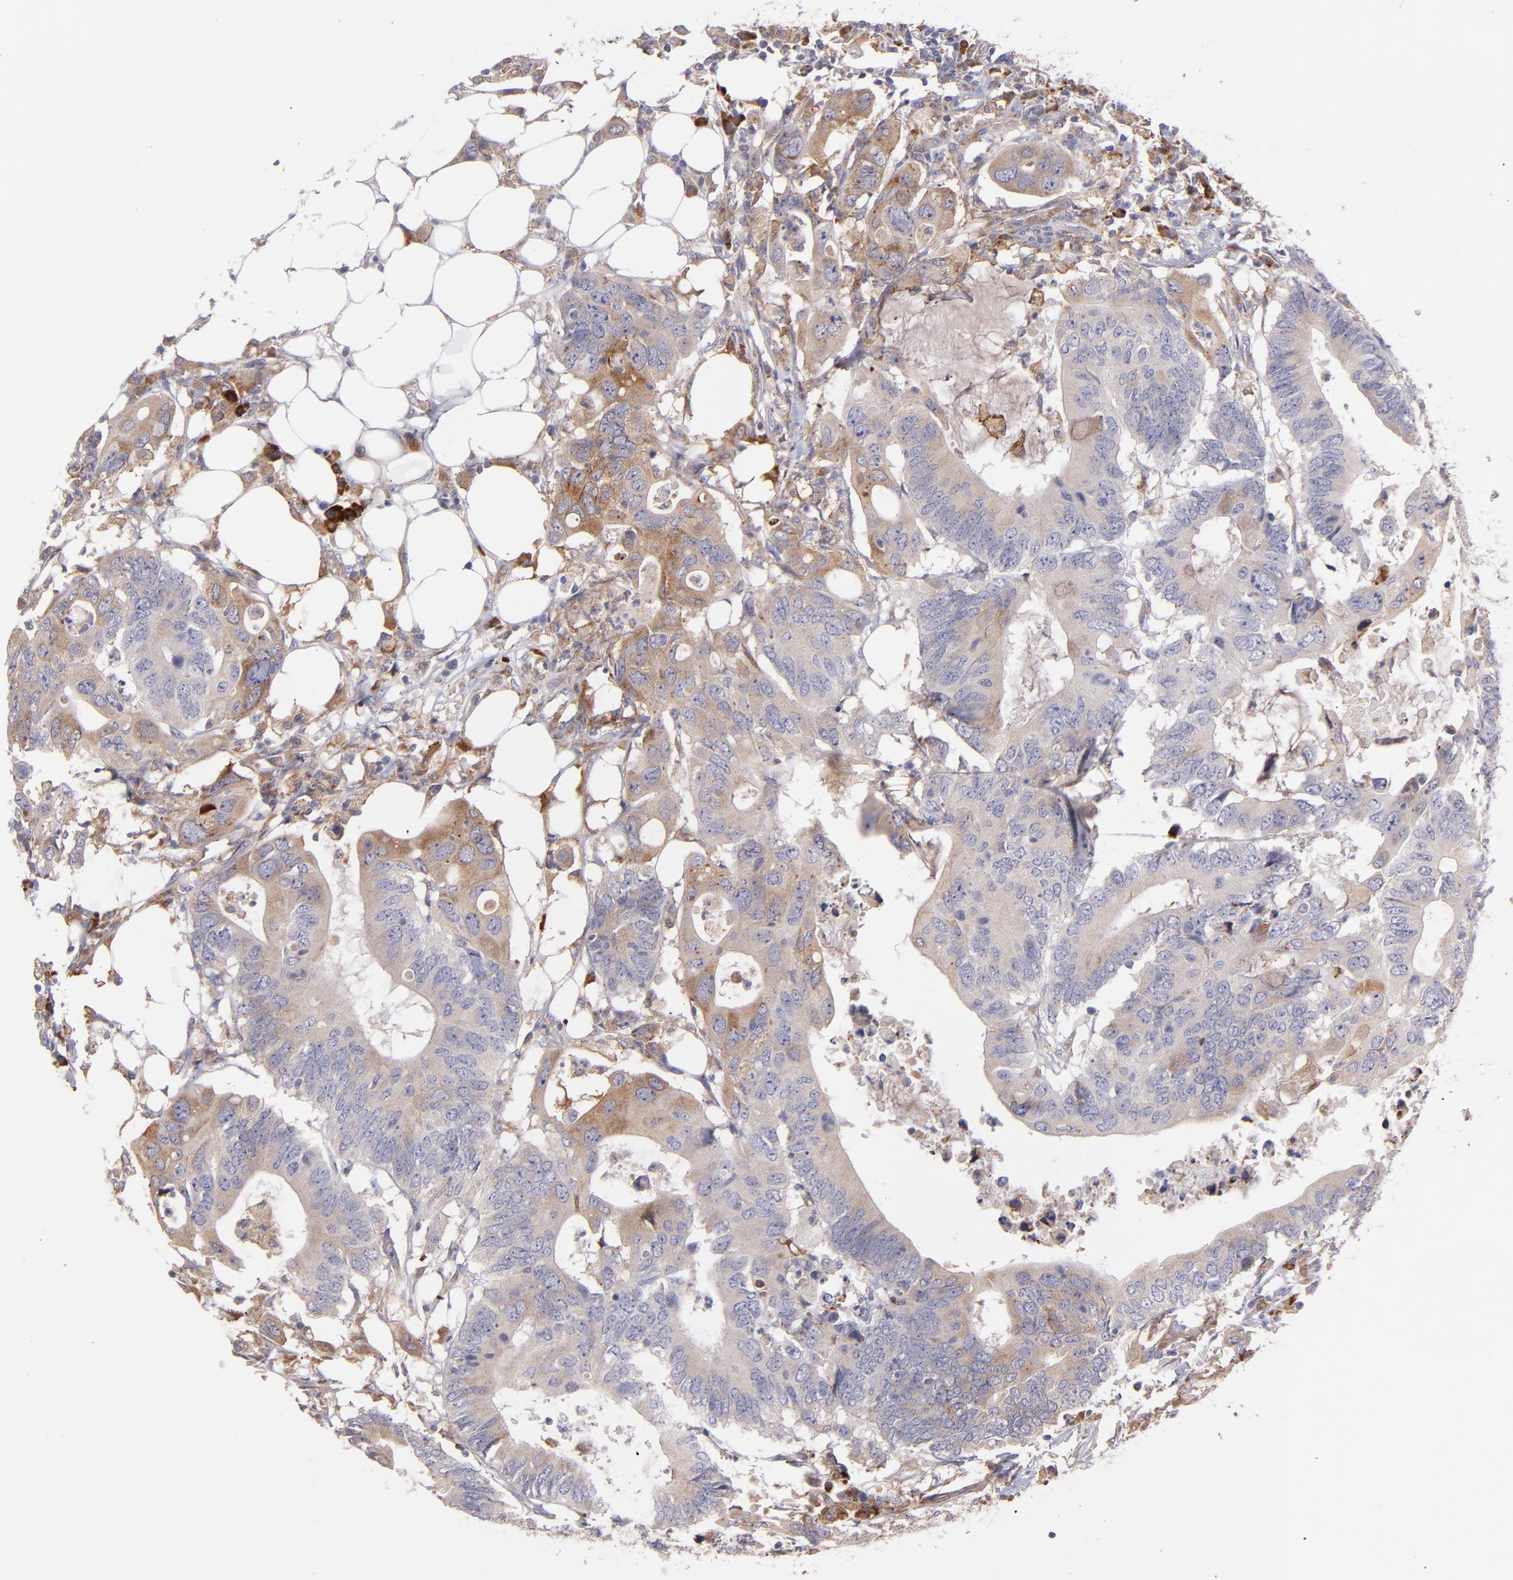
{"staining": {"intensity": "moderate", "quantity": "<25%", "location": "cytoplasmic/membranous"}, "tissue": "colorectal cancer", "cell_type": "Tumor cells", "image_type": "cancer", "snomed": [{"axis": "morphology", "description": "Adenocarcinoma, NOS"}, {"axis": "topography", "description": "Colon"}], "caption": "Protein analysis of colorectal cancer (adenocarcinoma) tissue reveals moderate cytoplasmic/membranous positivity in approximately <25% of tumor cells.", "gene": "IFIH1", "patient": {"sex": "male", "age": 71}}